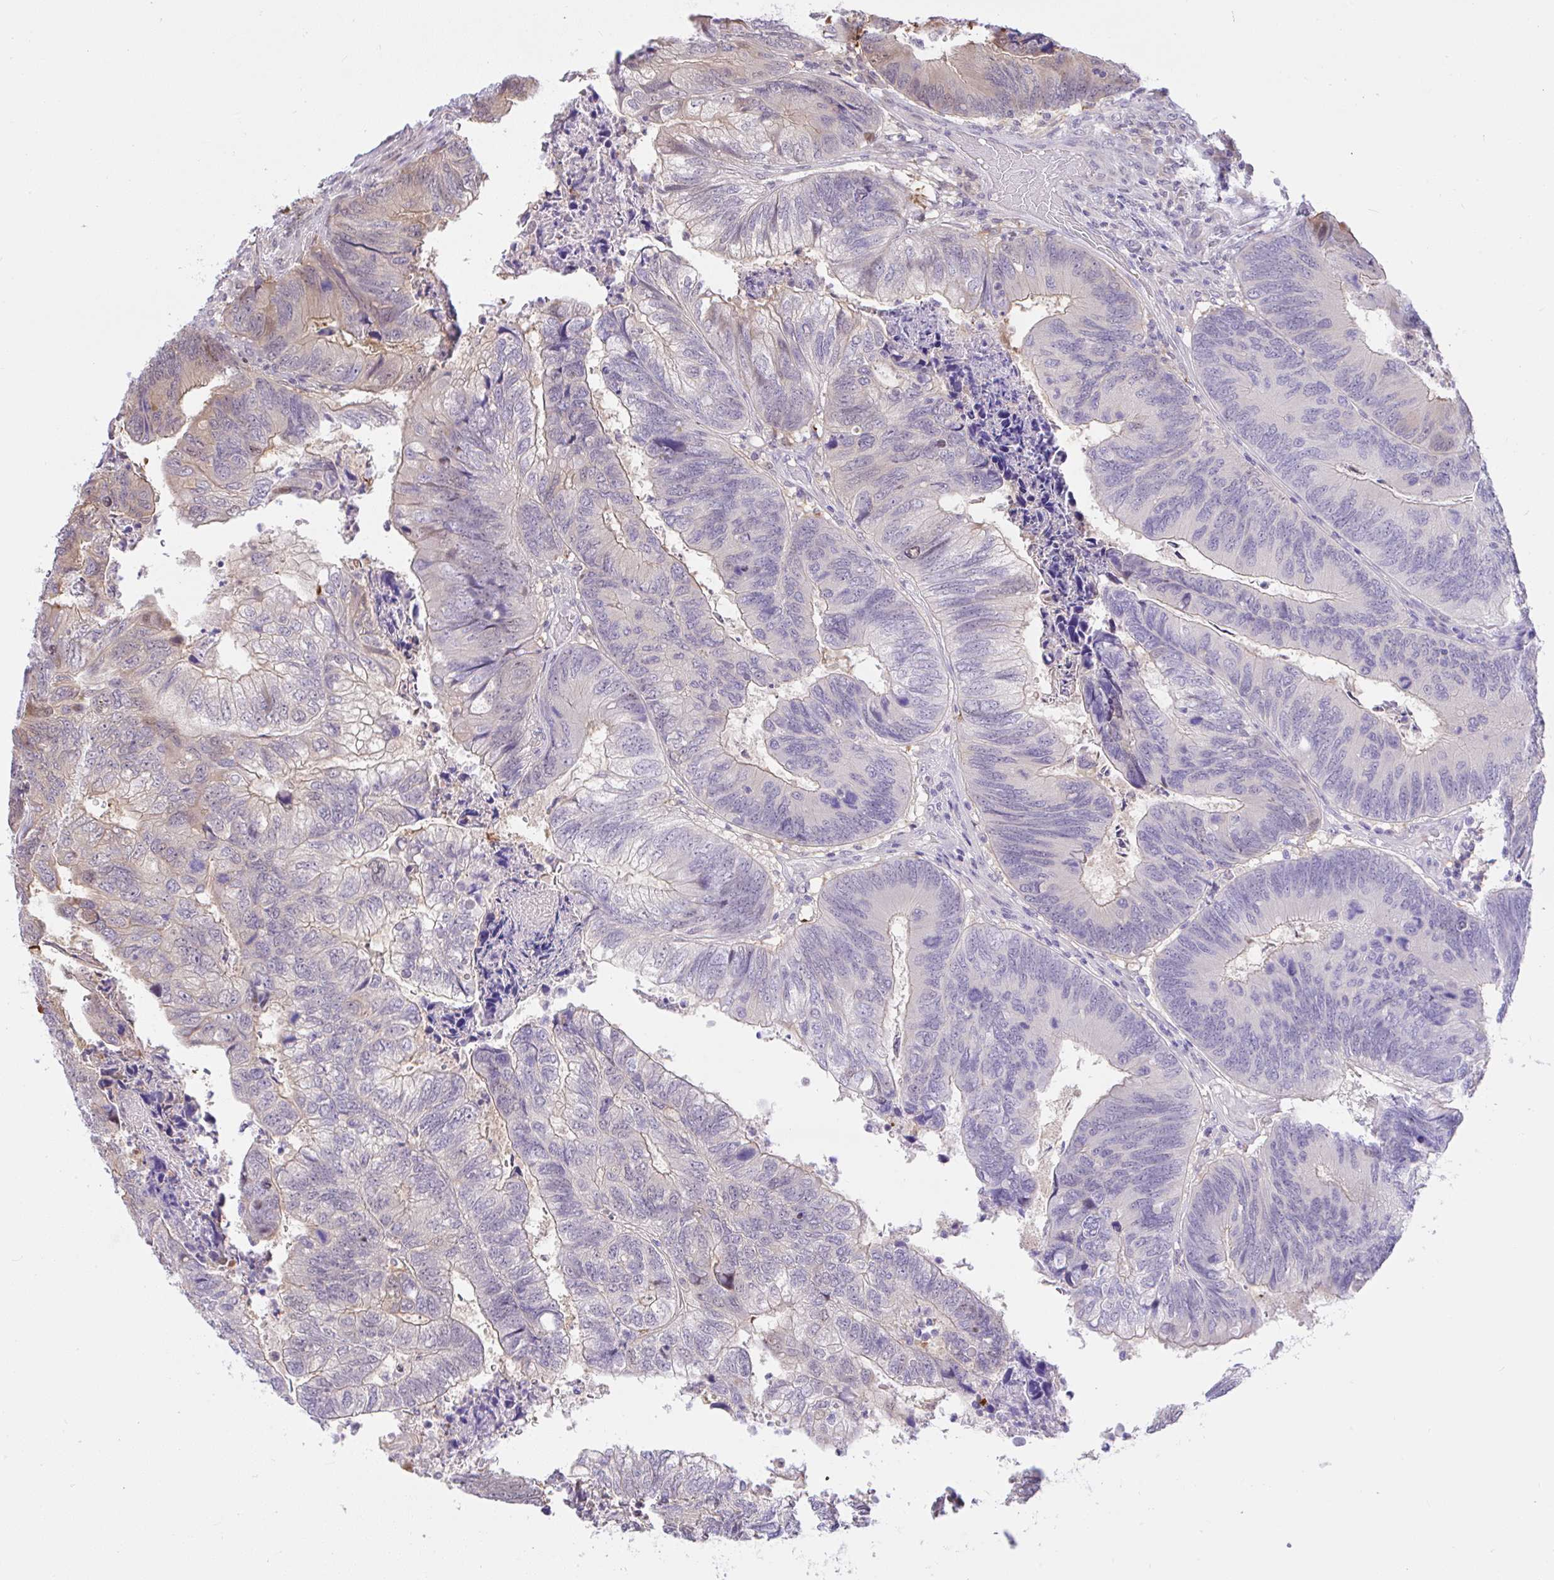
{"staining": {"intensity": "weak", "quantity": "<25%", "location": "cytoplasmic/membranous"}, "tissue": "colorectal cancer", "cell_type": "Tumor cells", "image_type": "cancer", "snomed": [{"axis": "morphology", "description": "Adenocarcinoma, NOS"}, {"axis": "topography", "description": "Colon"}], "caption": "Immunohistochemical staining of human colorectal cancer (adenocarcinoma) shows no significant expression in tumor cells.", "gene": "ZNF485", "patient": {"sex": "female", "age": 67}}